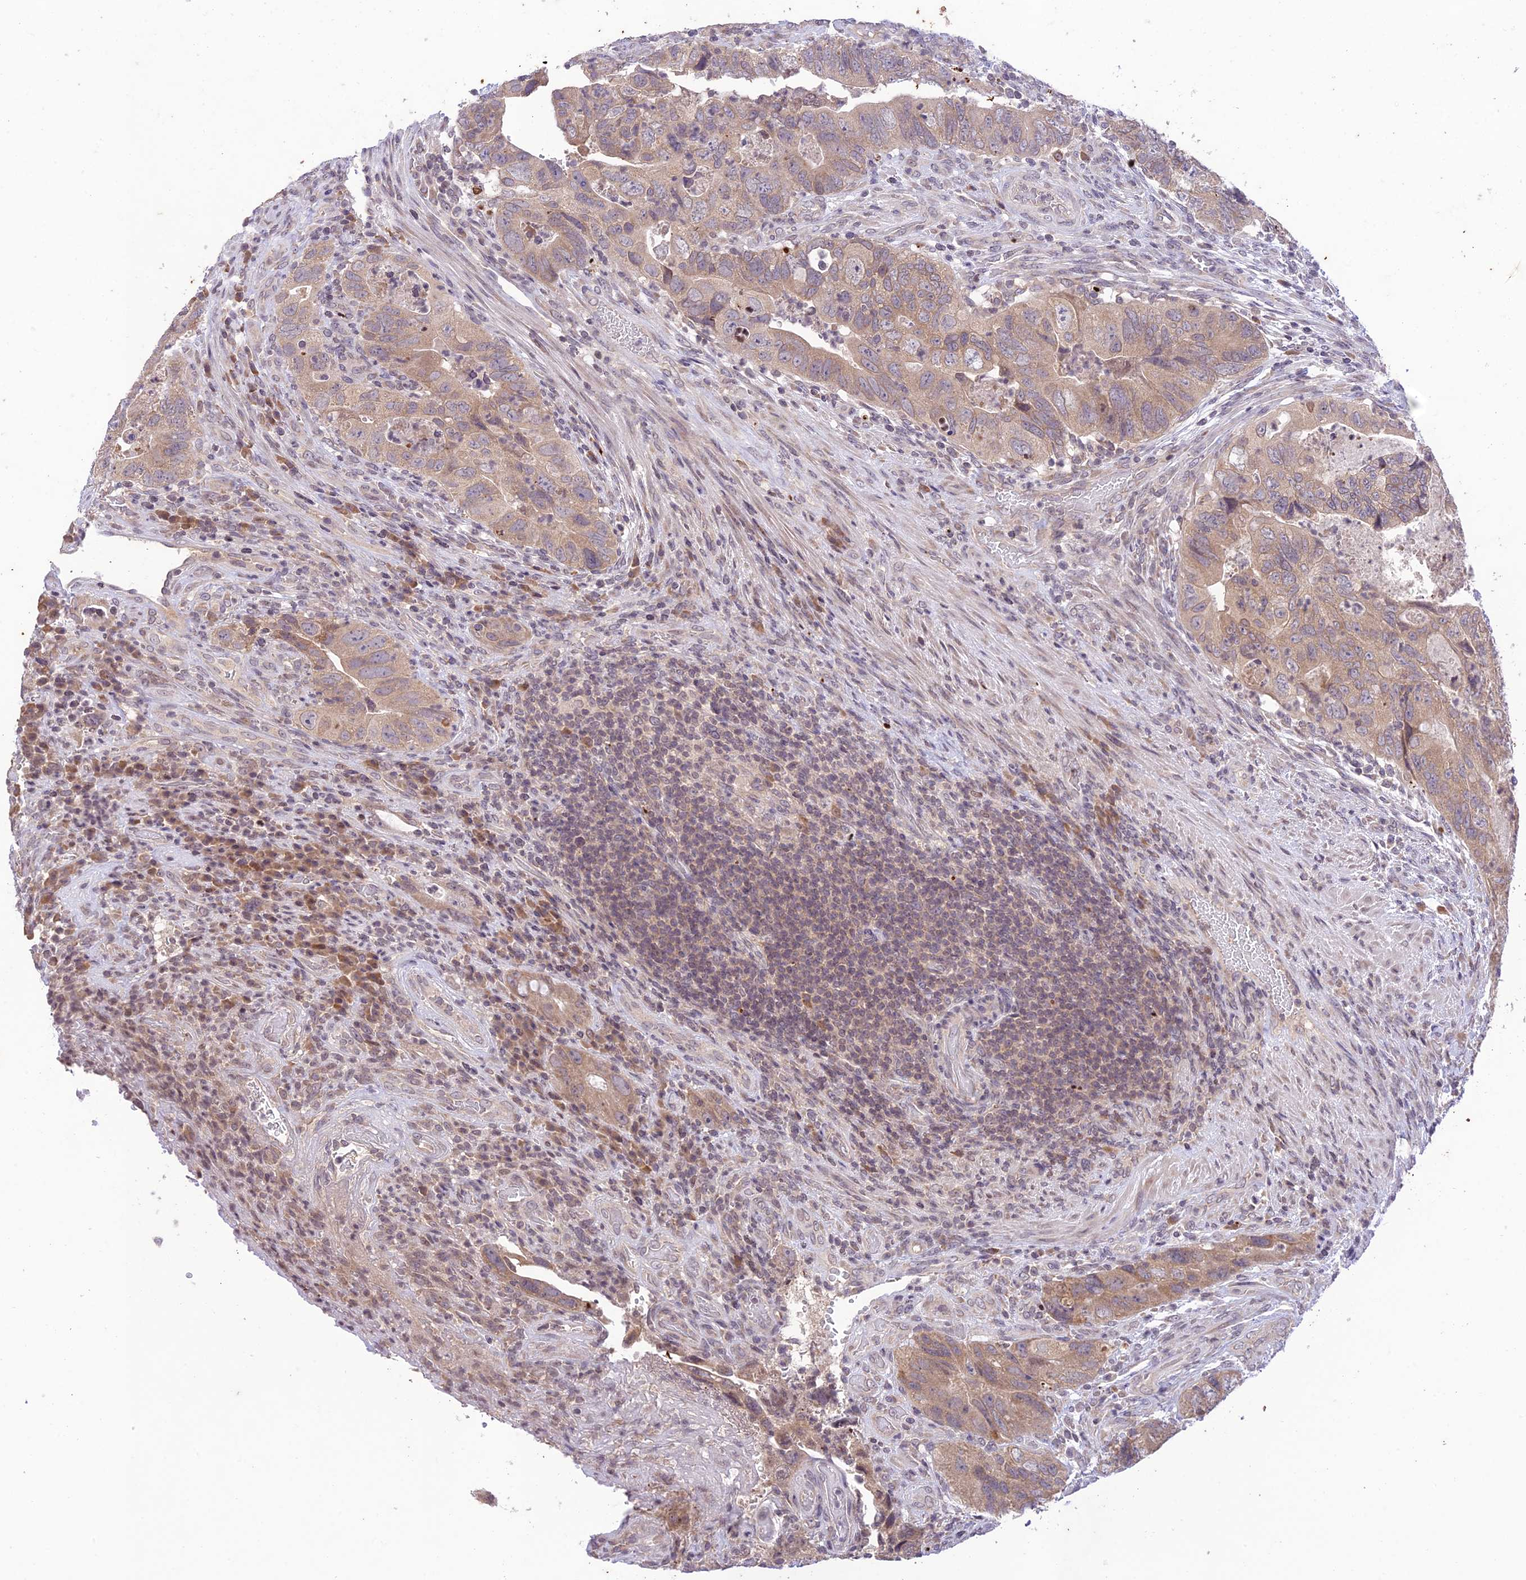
{"staining": {"intensity": "weak", "quantity": ">75%", "location": "cytoplasmic/membranous"}, "tissue": "colorectal cancer", "cell_type": "Tumor cells", "image_type": "cancer", "snomed": [{"axis": "morphology", "description": "Adenocarcinoma, NOS"}, {"axis": "topography", "description": "Rectum"}], "caption": "Protein expression analysis of colorectal cancer (adenocarcinoma) exhibits weak cytoplasmic/membranous expression in about >75% of tumor cells.", "gene": "TEKT1", "patient": {"sex": "male", "age": 63}}